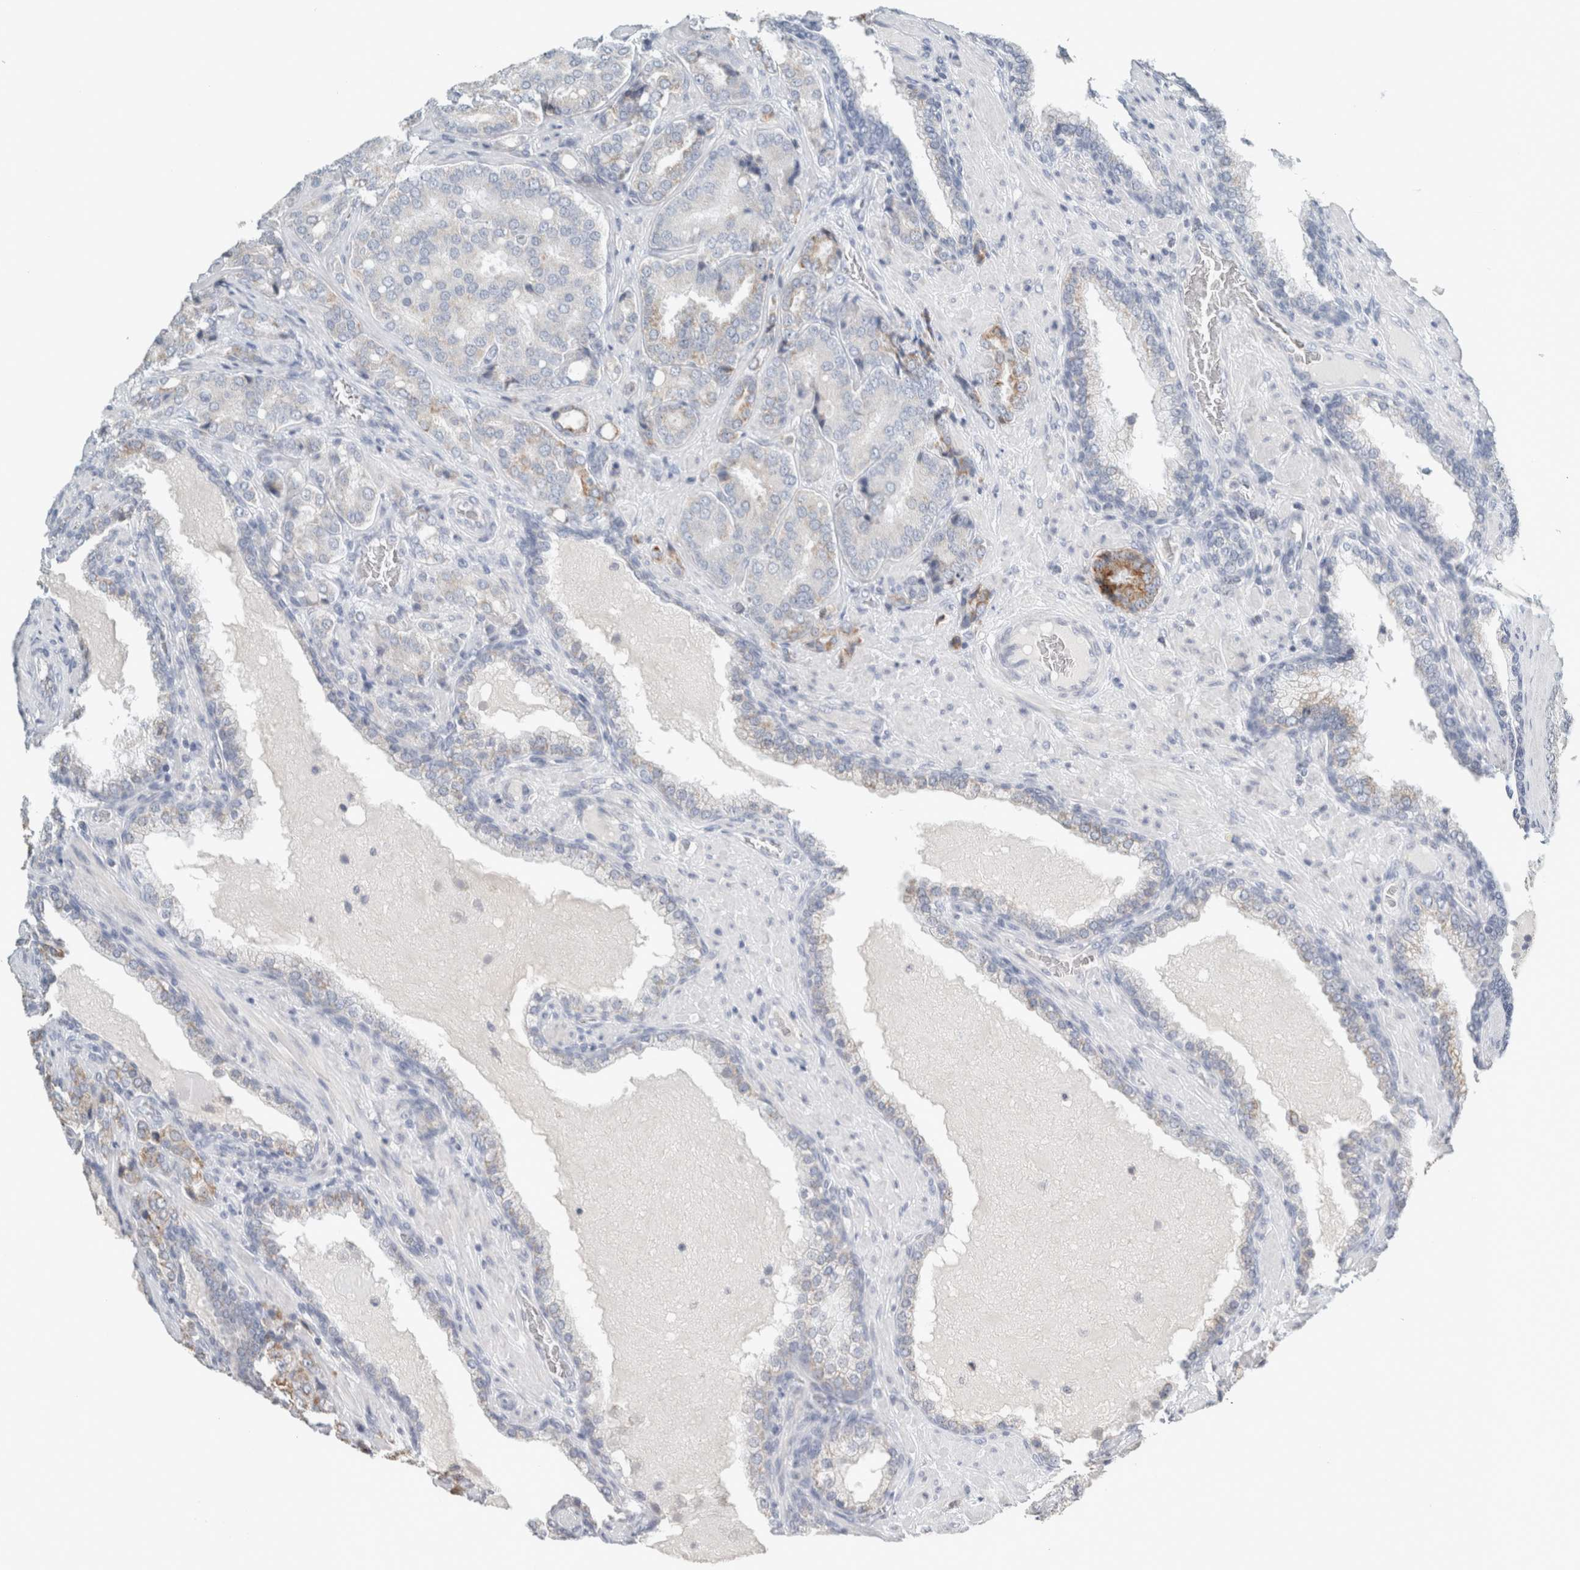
{"staining": {"intensity": "moderate", "quantity": "<25%", "location": "cytoplasmic/membranous"}, "tissue": "prostate cancer", "cell_type": "Tumor cells", "image_type": "cancer", "snomed": [{"axis": "morphology", "description": "Adenocarcinoma, High grade"}, {"axis": "topography", "description": "Prostate"}], "caption": "Immunohistochemistry (IHC) (DAB) staining of prostate cancer demonstrates moderate cytoplasmic/membranous protein positivity in approximately <25% of tumor cells. (DAB (3,3'-diaminobenzidine) IHC with brightfield microscopy, high magnification).", "gene": "CRAT", "patient": {"sex": "male", "age": 50}}